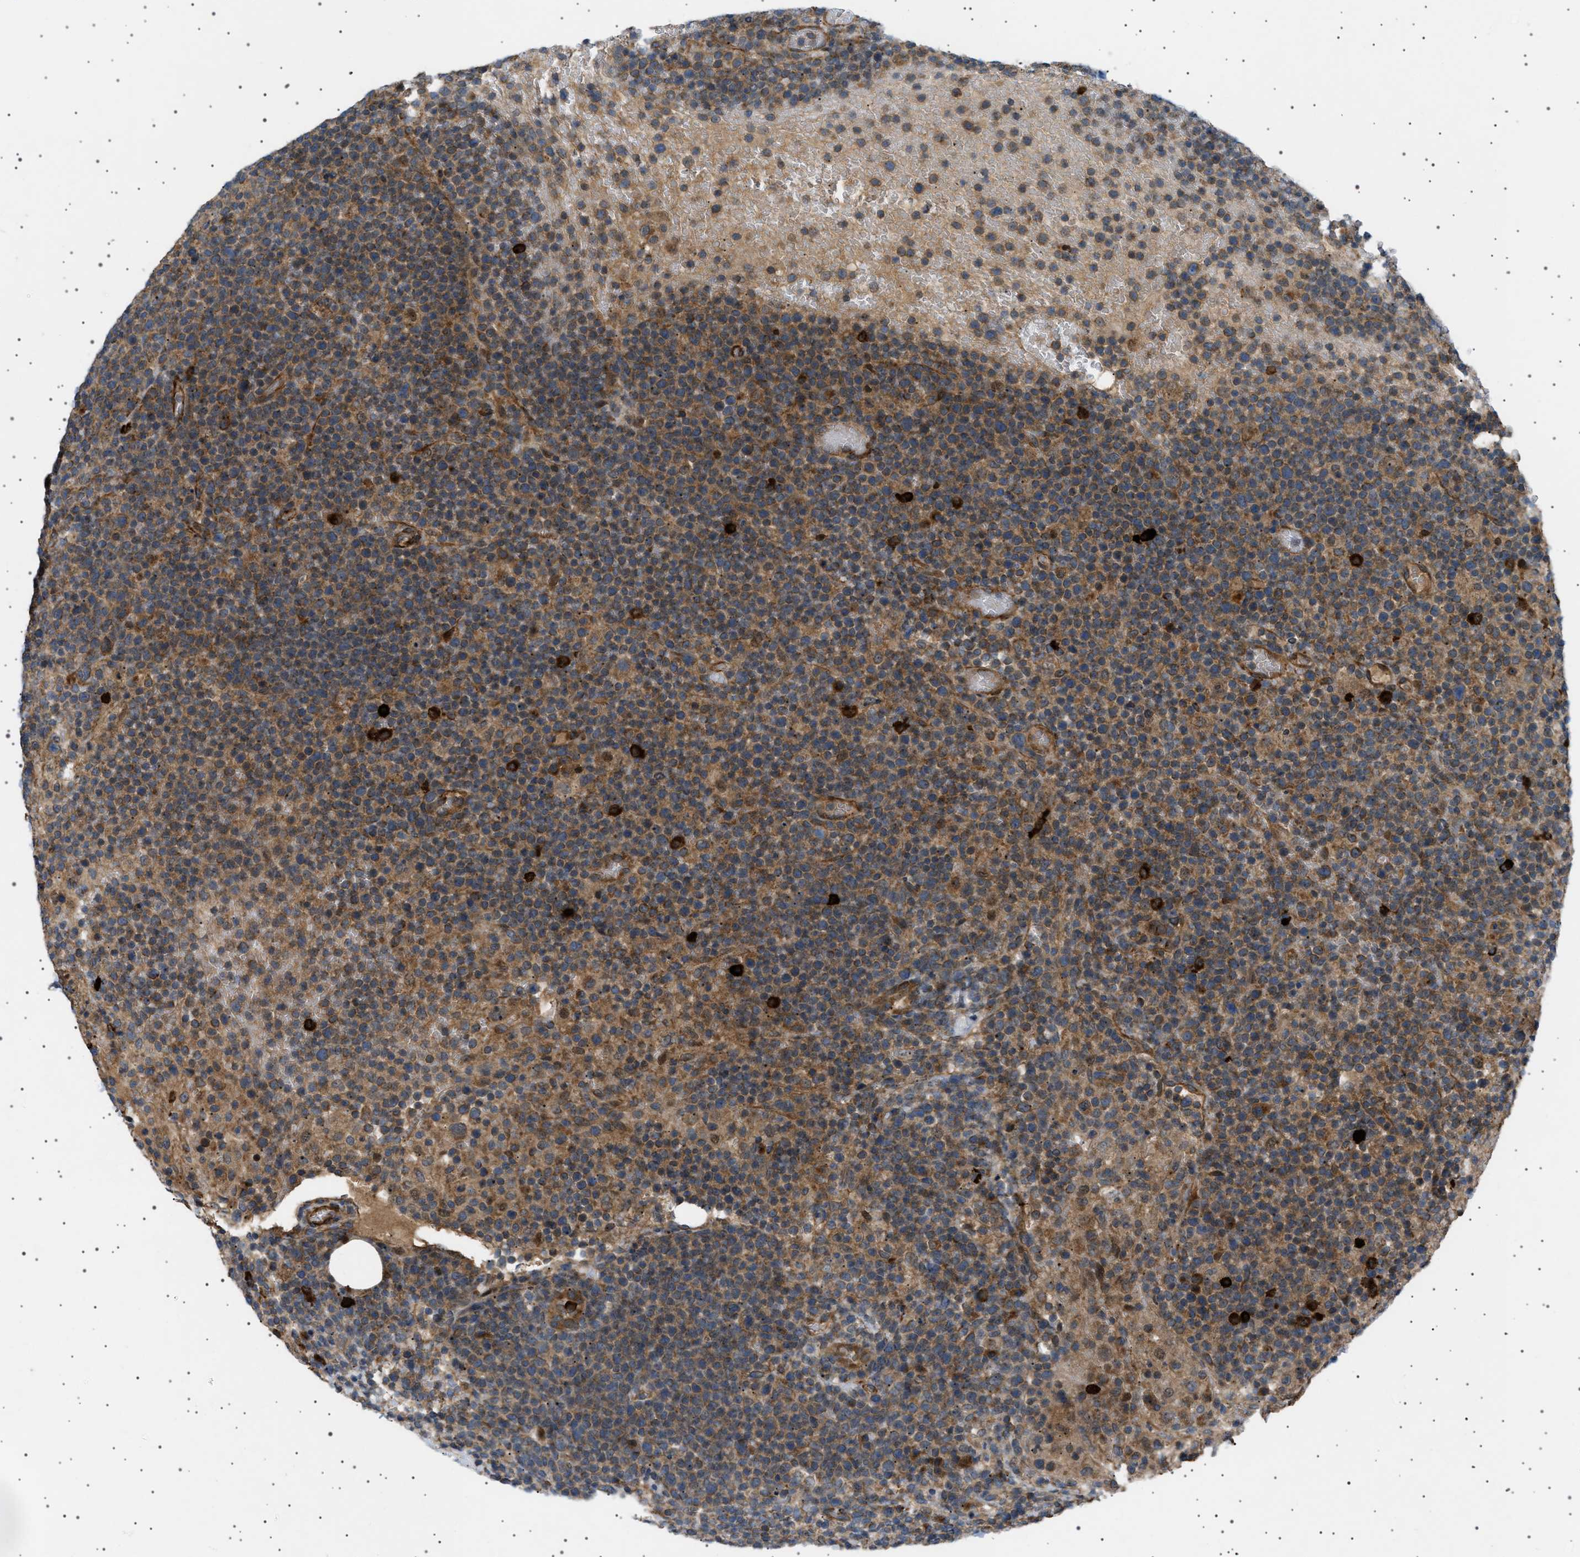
{"staining": {"intensity": "moderate", "quantity": ">75%", "location": "cytoplasmic/membranous"}, "tissue": "lymphoma", "cell_type": "Tumor cells", "image_type": "cancer", "snomed": [{"axis": "morphology", "description": "Malignant lymphoma, non-Hodgkin's type, High grade"}, {"axis": "topography", "description": "Lymph node"}], "caption": "There is medium levels of moderate cytoplasmic/membranous staining in tumor cells of lymphoma, as demonstrated by immunohistochemical staining (brown color).", "gene": "CCDC186", "patient": {"sex": "male", "age": 61}}